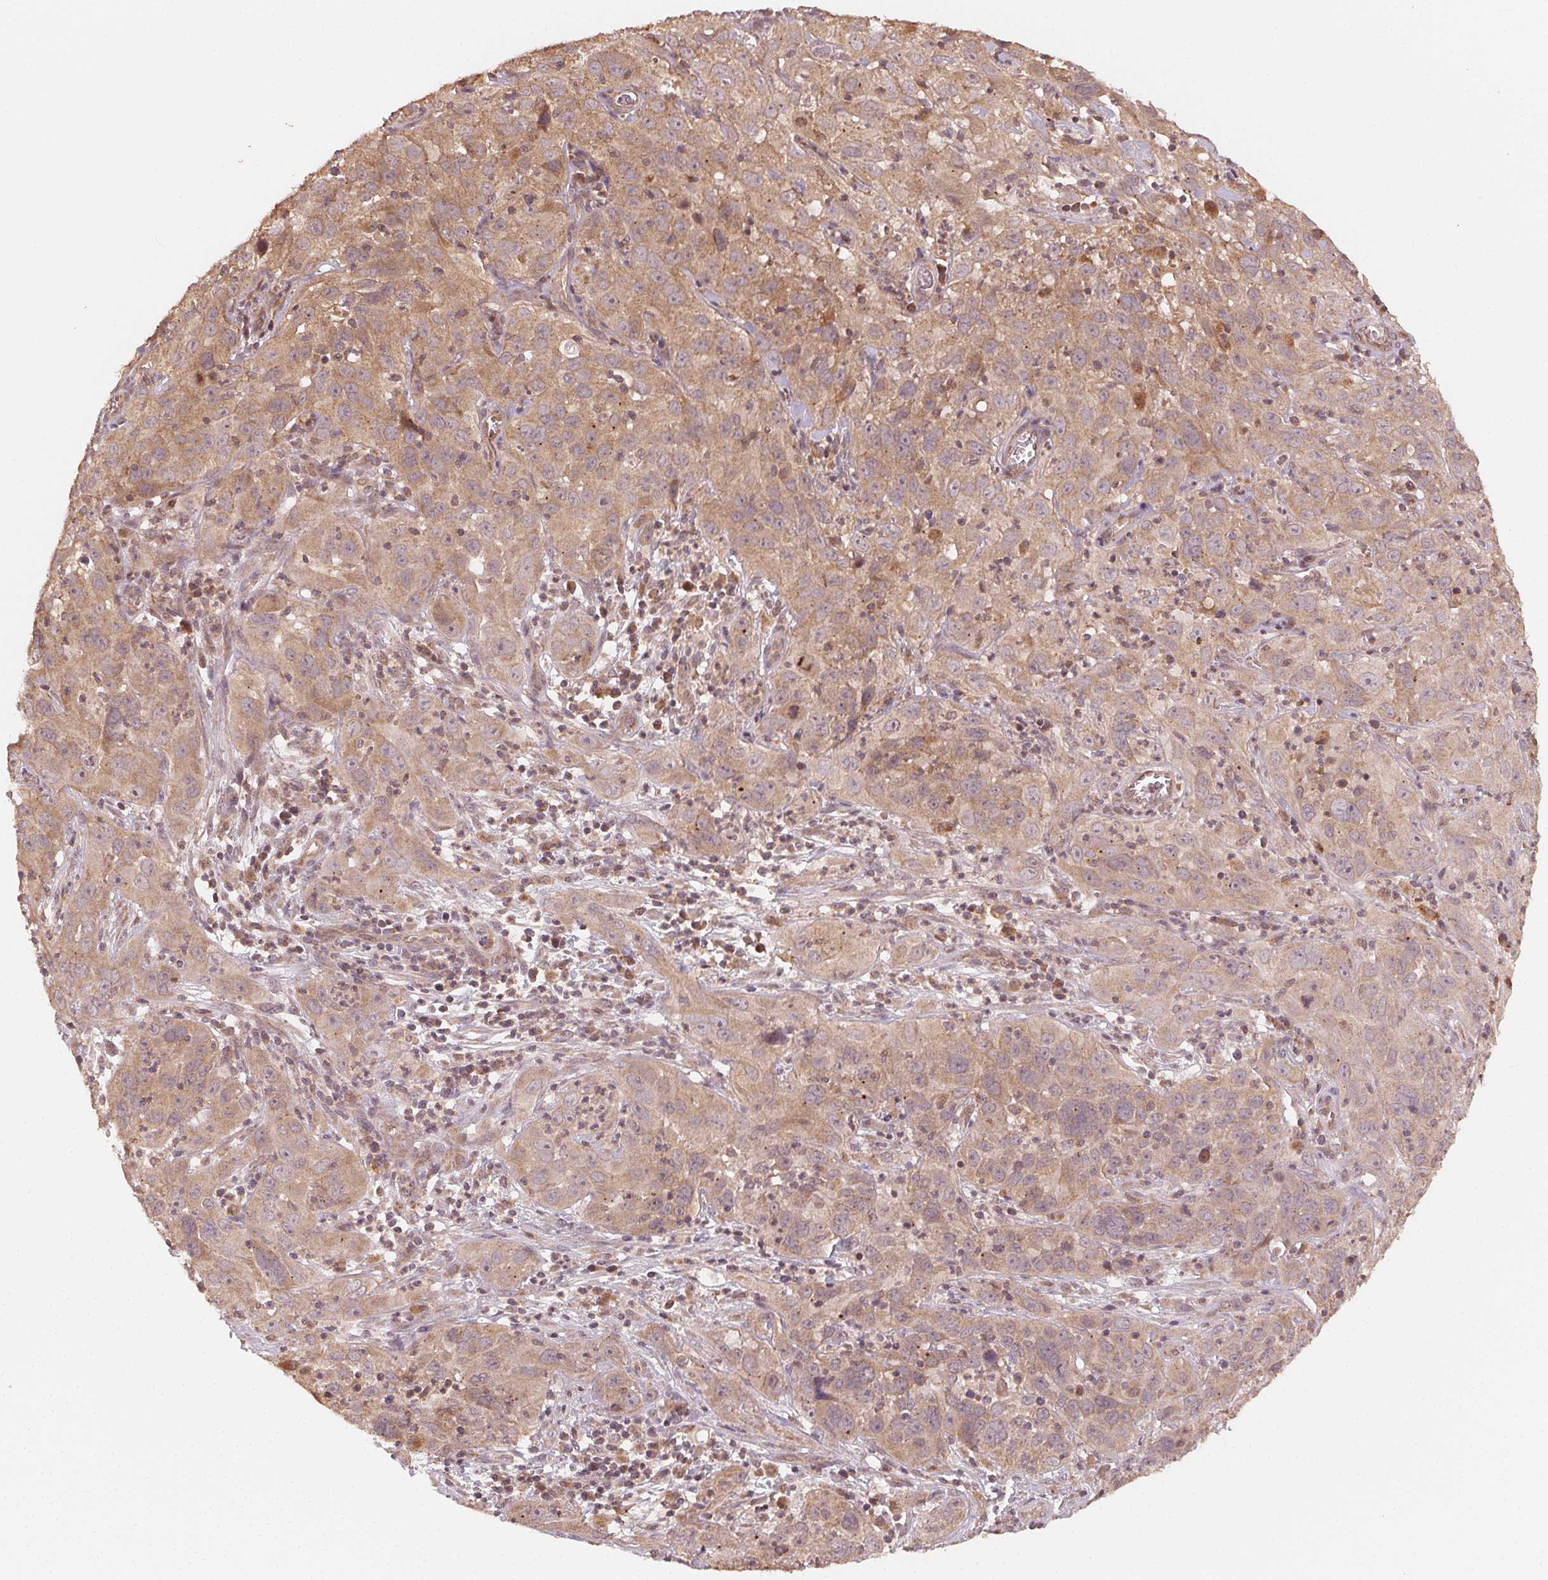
{"staining": {"intensity": "moderate", "quantity": ">75%", "location": "cytoplasmic/membranous"}, "tissue": "cervical cancer", "cell_type": "Tumor cells", "image_type": "cancer", "snomed": [{"axis": "morphology", "description": "Squamous cell carcinoma, NOS"}, {"axis": "topography", "description": "Cervix"}], "caption": "A high-resolution micrograph shows immunohistochemistry (IHC) staining of cervical cancer (squamous cell carcinoma), which displays moderate cytoplasmic/membranous positivity in approximately >75% of tumor cells. (DAB (3,3'-diaminobenzidine) = brown stain, brightfield microscopy at high magnification).", "gene": "WBP2", "patient": {"sex": "female", "age": 32}}